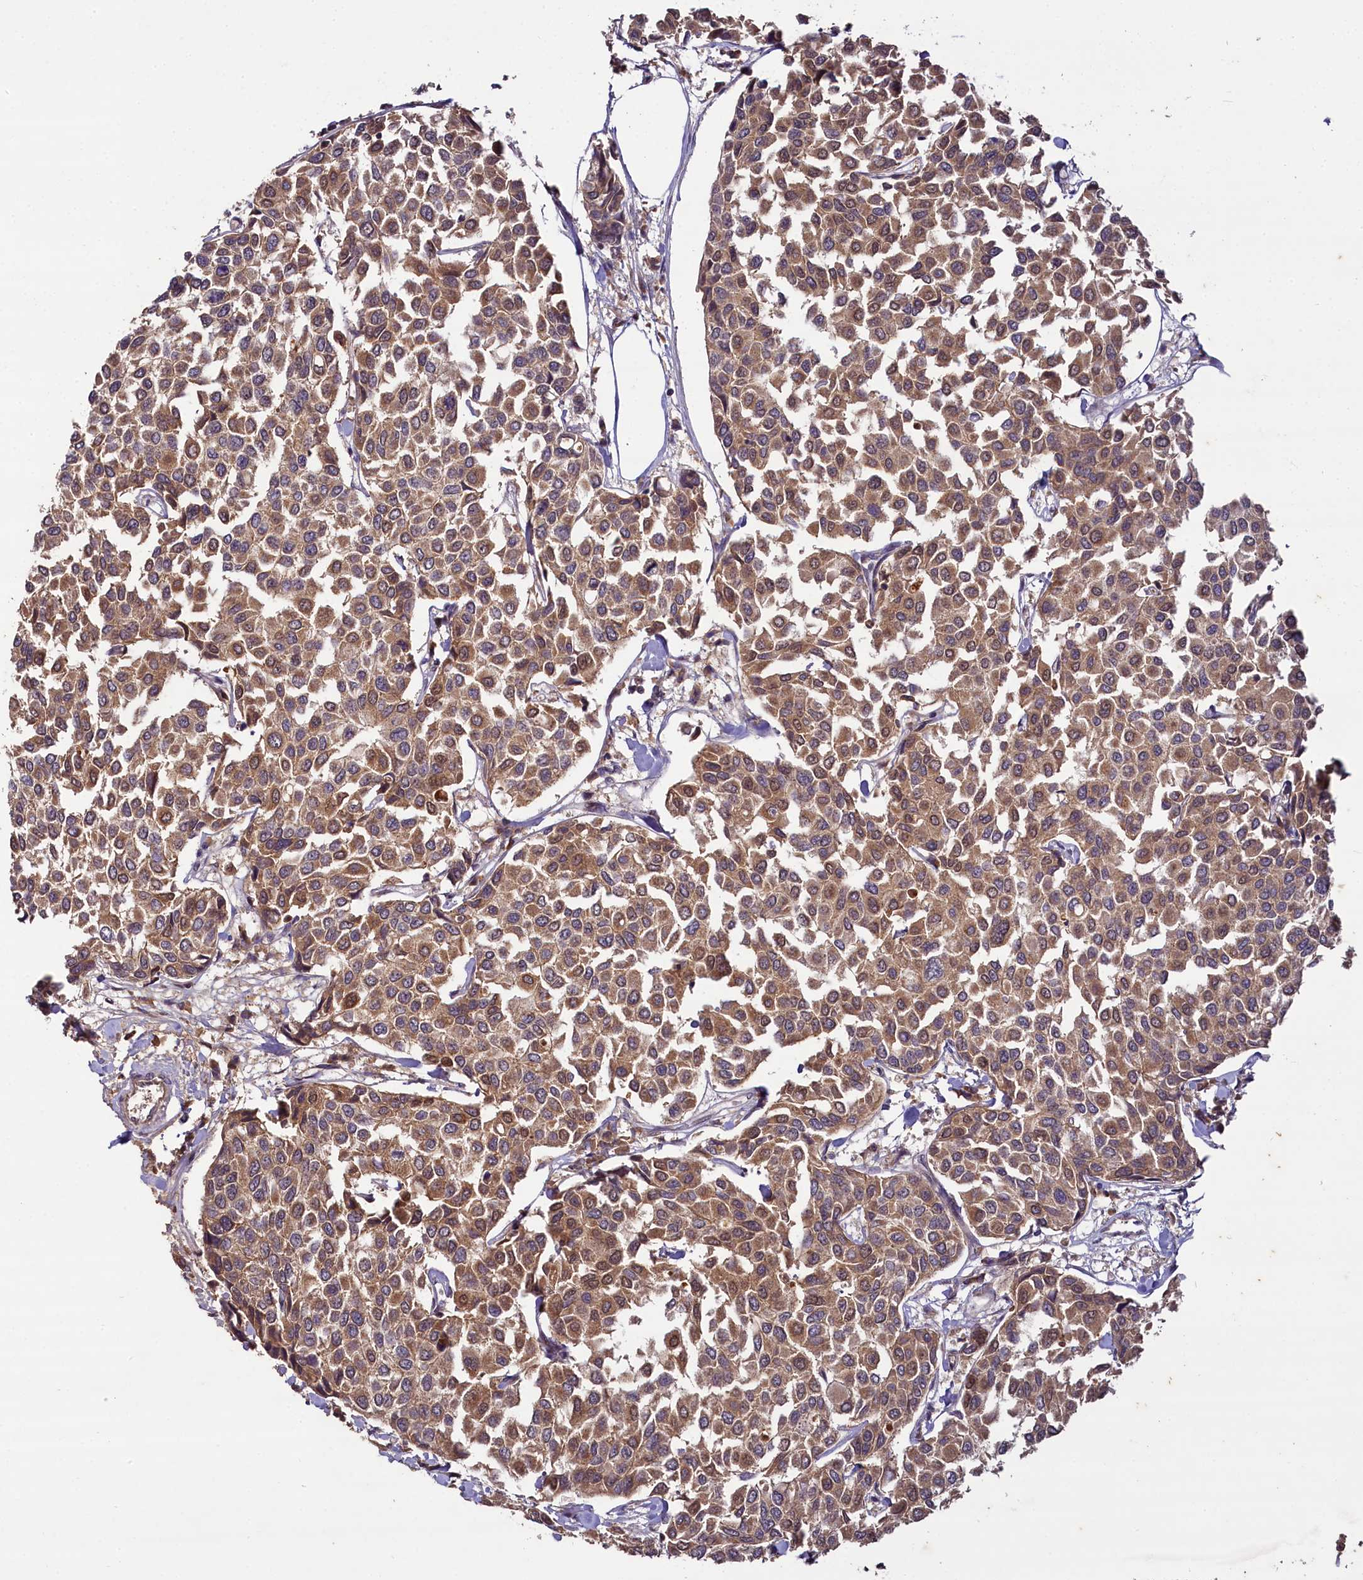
{"staining": {"intensity": "moderate", "quantity": ">75%", "location": "cytoplasmic/membranous"}, "tissue": "breast cancer", "cell_type": "Tumor cells", "image_type": "cancer", "snomed": [{"axis": "morphology", "description": "Duct carcinoma"}, {"axis": "topography", "description": "Breast"}], "caption": "Human invasive ductal carcinoma (breast) stained for a protein (brown) reveals moderate cytoplasmic/membranous positive expression in approximately >75% of tumor cells.", "gene": "TMEM39A", "patient": {"sex": "female", "age": 55}}